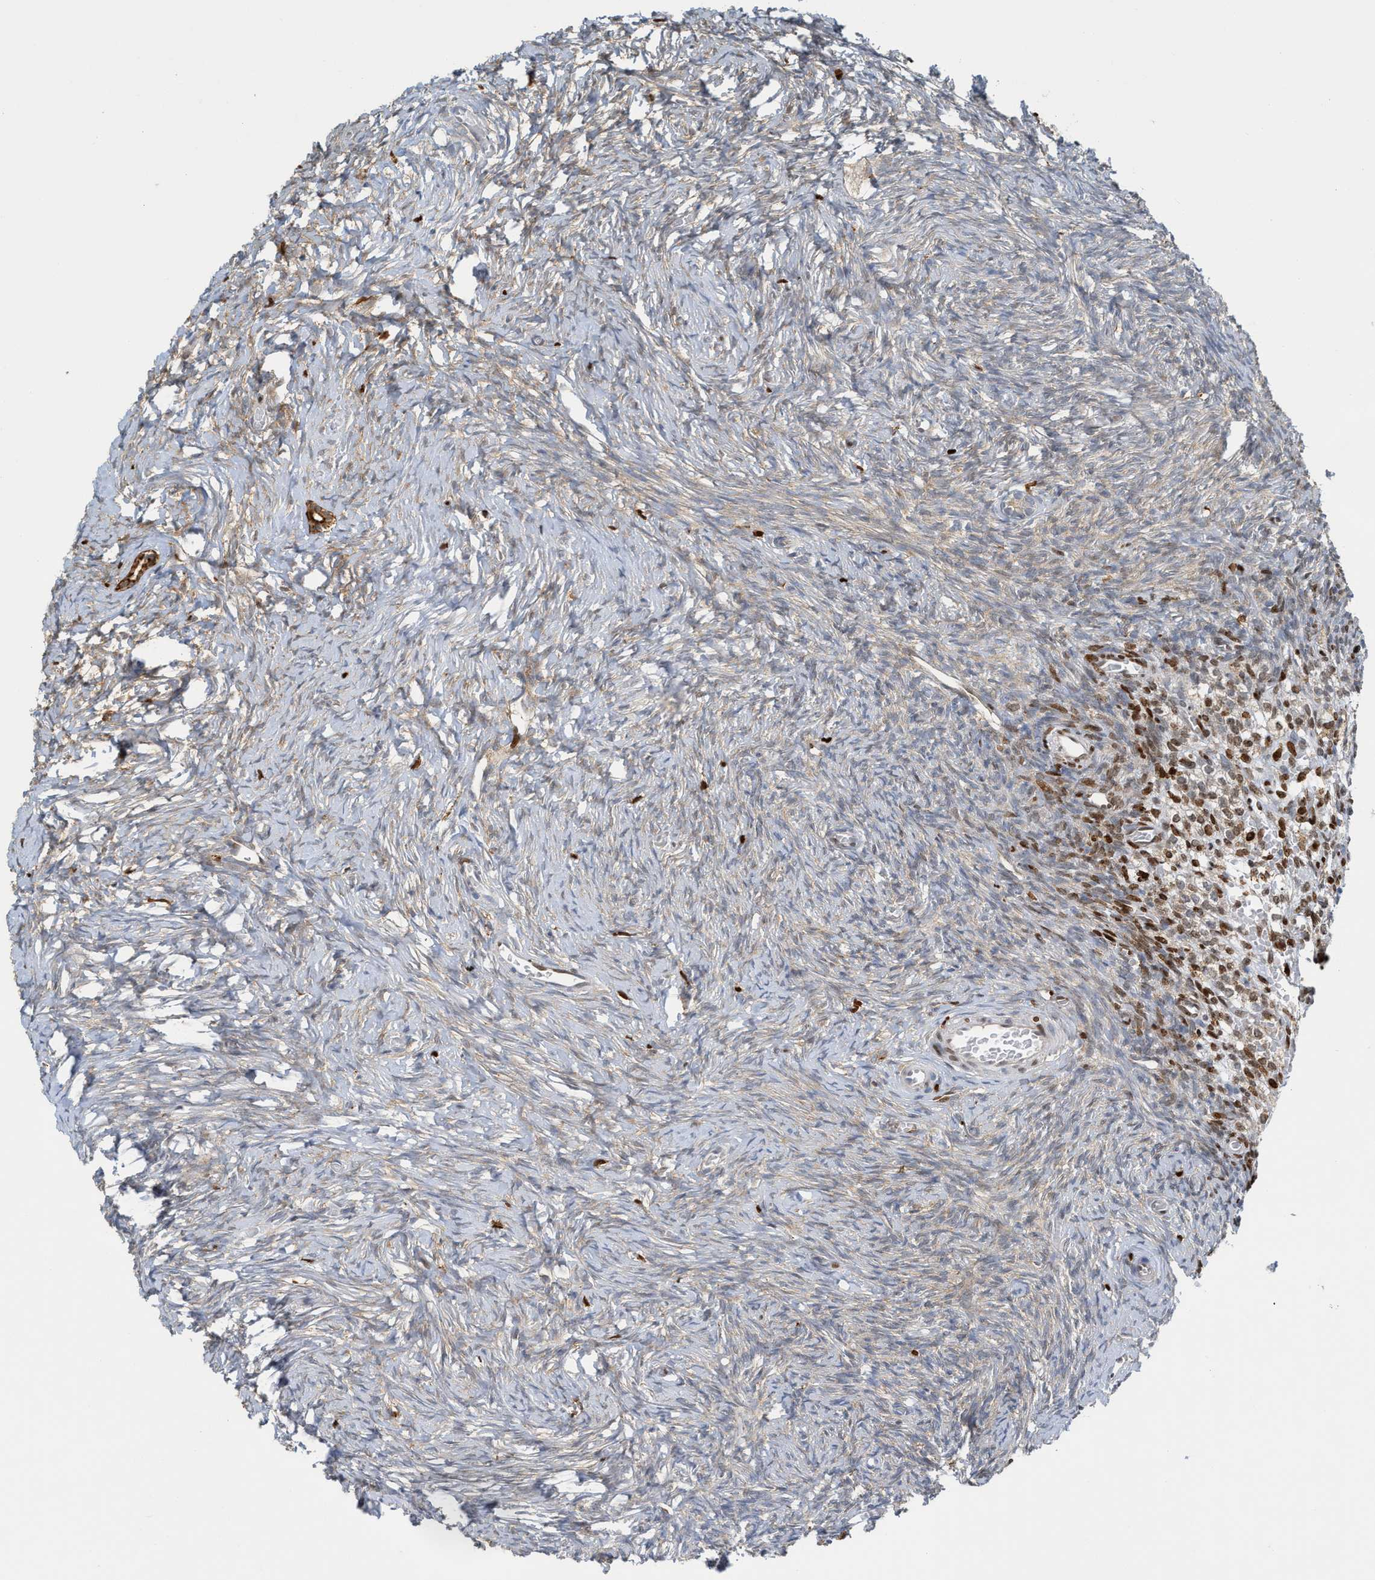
{"staining": {"intensity": "weak", "quantity": "25%-75%", "location": "cytoplasmic/membranous"}, "tissue": "ovary", "cell_type": "Ovarian stroma cells", "image_type": "normal", "snomed": [{"axis": "morphology", "description": "Normal tissue, NOS"}, {"axis": "topography", "description": "Ovary"}], "caption": "The micrograph reveals immunohistochemical staining of benign ovary. There is weak cytoplasmic/membranous positivity is identified in about 25%-75% of ovarian stroma cells.", "gene": "SH3D19", "patient": {"sex": "female", "age": 27}}